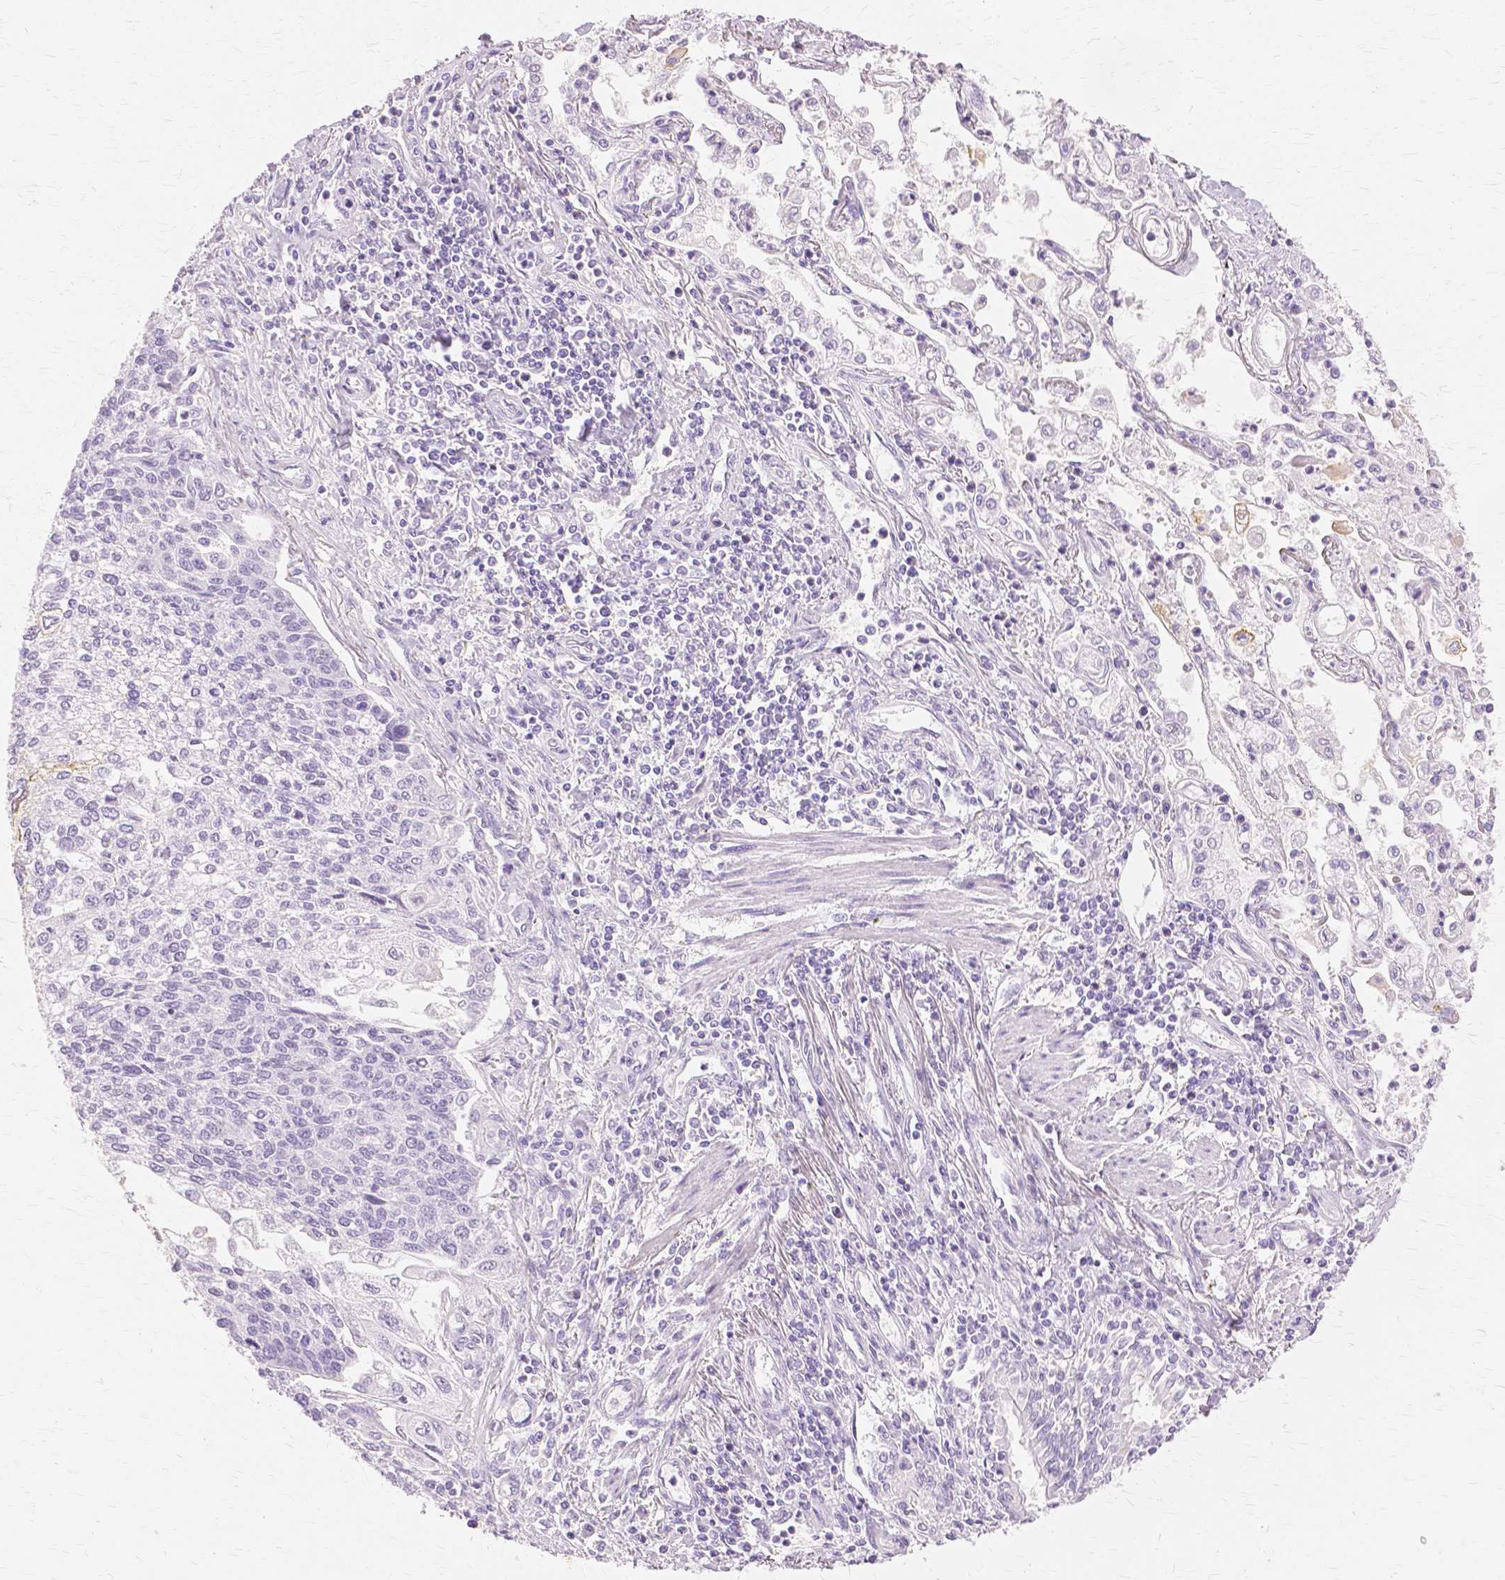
{"staining": {"intensity": "moderate", "quantity": "<25%", "location": "cytoplasmic/membranous"}, "tissue": "lung cancer", "cell_type": "Tumor cells", "image_type": "cancer", "snomed": [{"axis": "morphology", "description": "Squamous cell carcinoma, NOS"}, {"axis": "topography", "description": "Lung"}], "caption": "Lung squamous cell carcinoma was stained to show a protein in brown. There is low levels of moderate cytoplasmic/membranous expression in approximately <25% of tumor cells. (Brightfield microscopy of DAB IHC at high magnification).", "gene": "TGM1", "patient": {"sex": "male", "age": 74}}